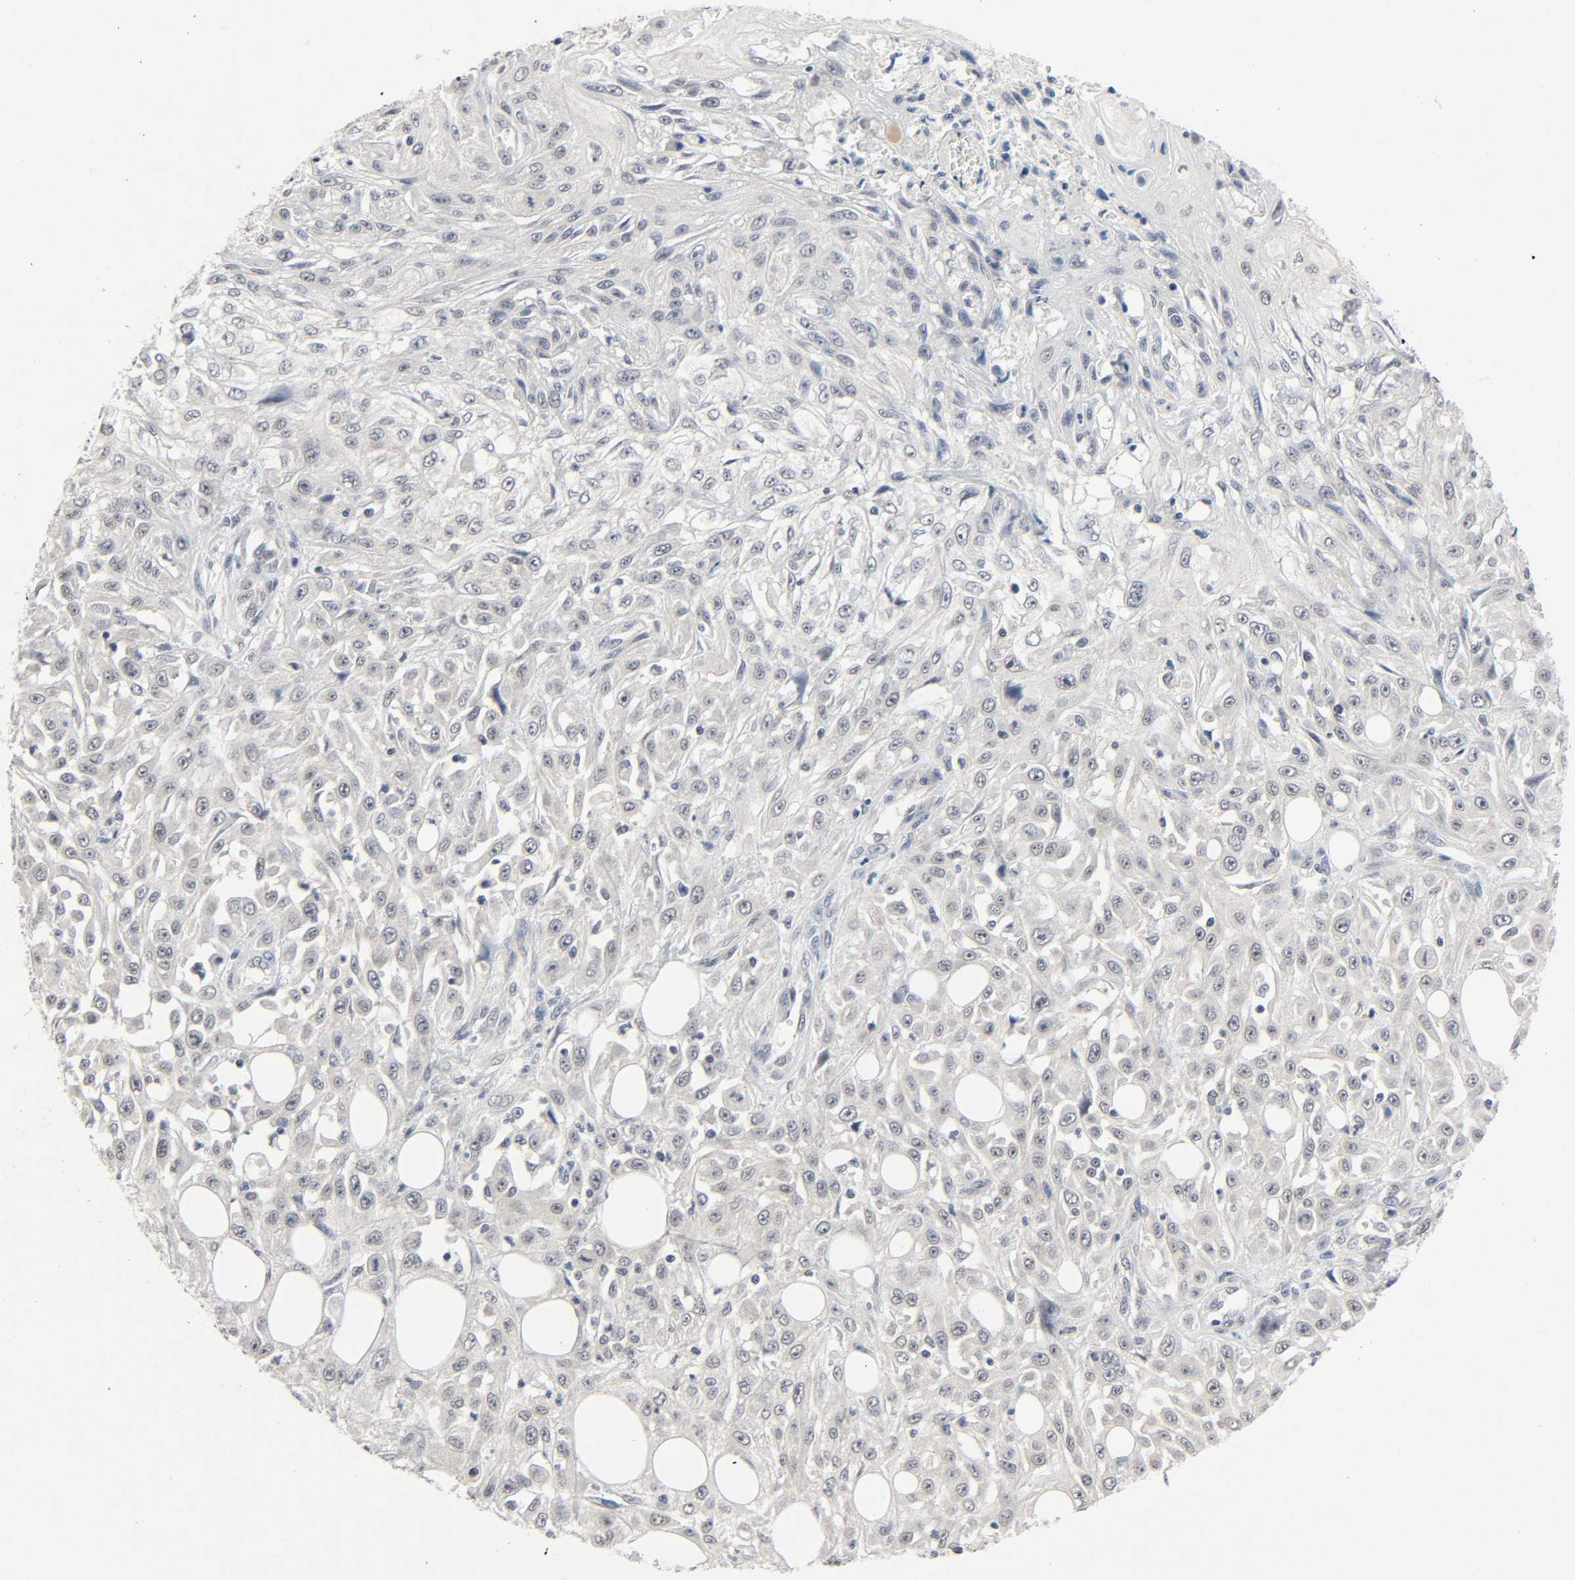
{"staining": {"intensity": "negative", "quantity": "none", "location": "none"}, "tissue": "skin cancer", "cell_type": "Tumor cells", "image_type": "cancer", "snomed": [{"axis": "morphology", "description": "Squamous cell carcinoma, NOS"}, {"axis": "topography", "description": "Skin"}], "caption": "Immunohistochemistry (IHC) image of neoplastic tissue: squamous cell carcinoma (skin) stained with DAB displays no significant protein staining in tumor cells. Nuclei are stained in blue.", "gene": "MAPKAPK5", "patient": {"sex": "male", "age": 75}}